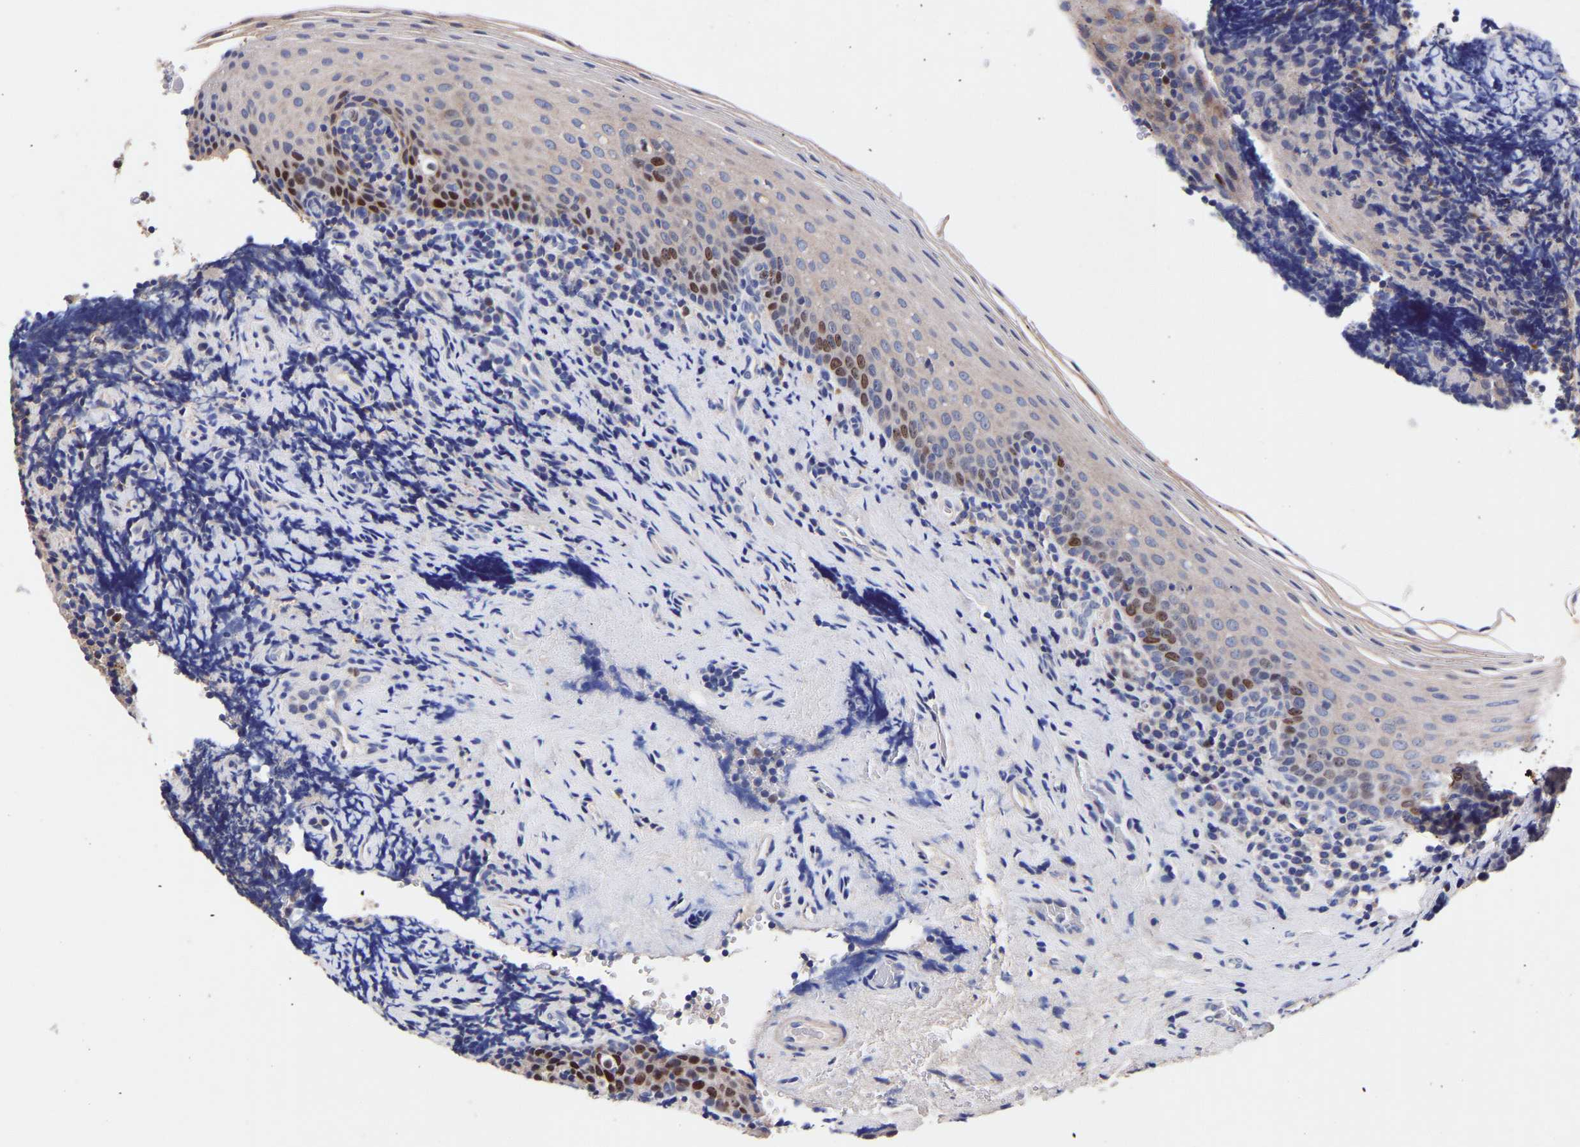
{"staining": {"intensity": "weak", "quantity": "<25%", "location": "nuclear"}, "tissue": "tonsil", "cell_type": "Germinal center cells", "image_type": "normal", "snomed": [{"axis": "morphology", "description": "Normal tissue, NOS"}, {"axis": "morphology", "description": "Inflammation, NOS"}, {"axis": "topography", "description": "Tonsil"}], "caption": "This is a image of IHC staining of benign tonsil, which shows no staining in germinal center cells.", "gene": "SEM1", "patient": {"sex": "female", "age": 31}}